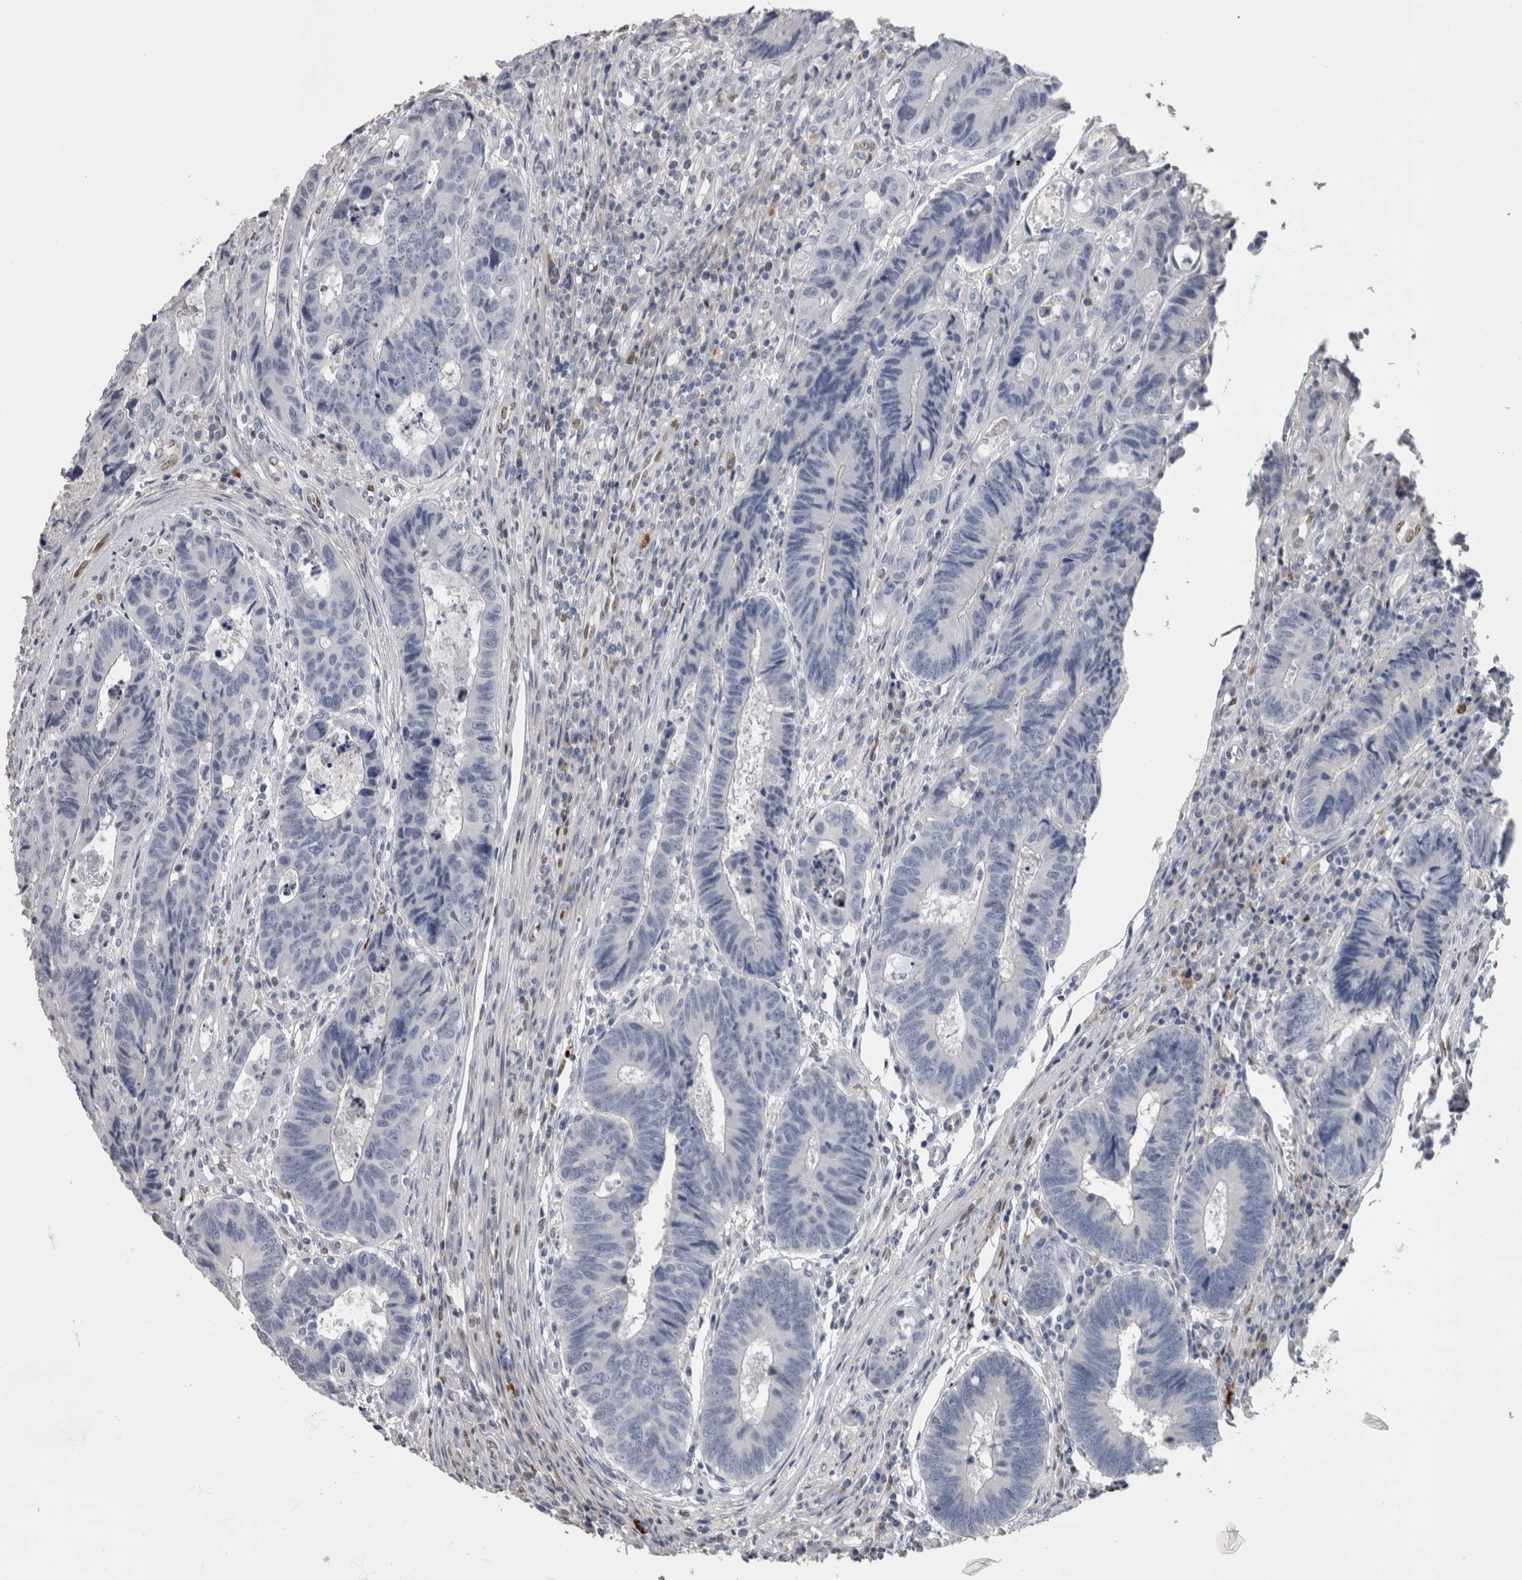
{"staining": {"intensity": "negative", "quantity": "none", "location": "none"}, "tissue": "colorectal cancer", "cell_type": "Tumor cells", "image_type": "cancer", "snomed": [{"axis": "morphology", "description": "Adenocarcinoma, NOS"}, {"axis": "topography", "description": "Rectum"}], "caption": "High magnification brightfield microscopy of adenocarcinoma (colorectal) stained with DAB (3,3'-diaminobenzidine) (brown) and counterstained with hematoxylin (blue): tumor cells show no significant expression.", "gene": "IL33", "patient": {"sex": "male", "age": 84}}